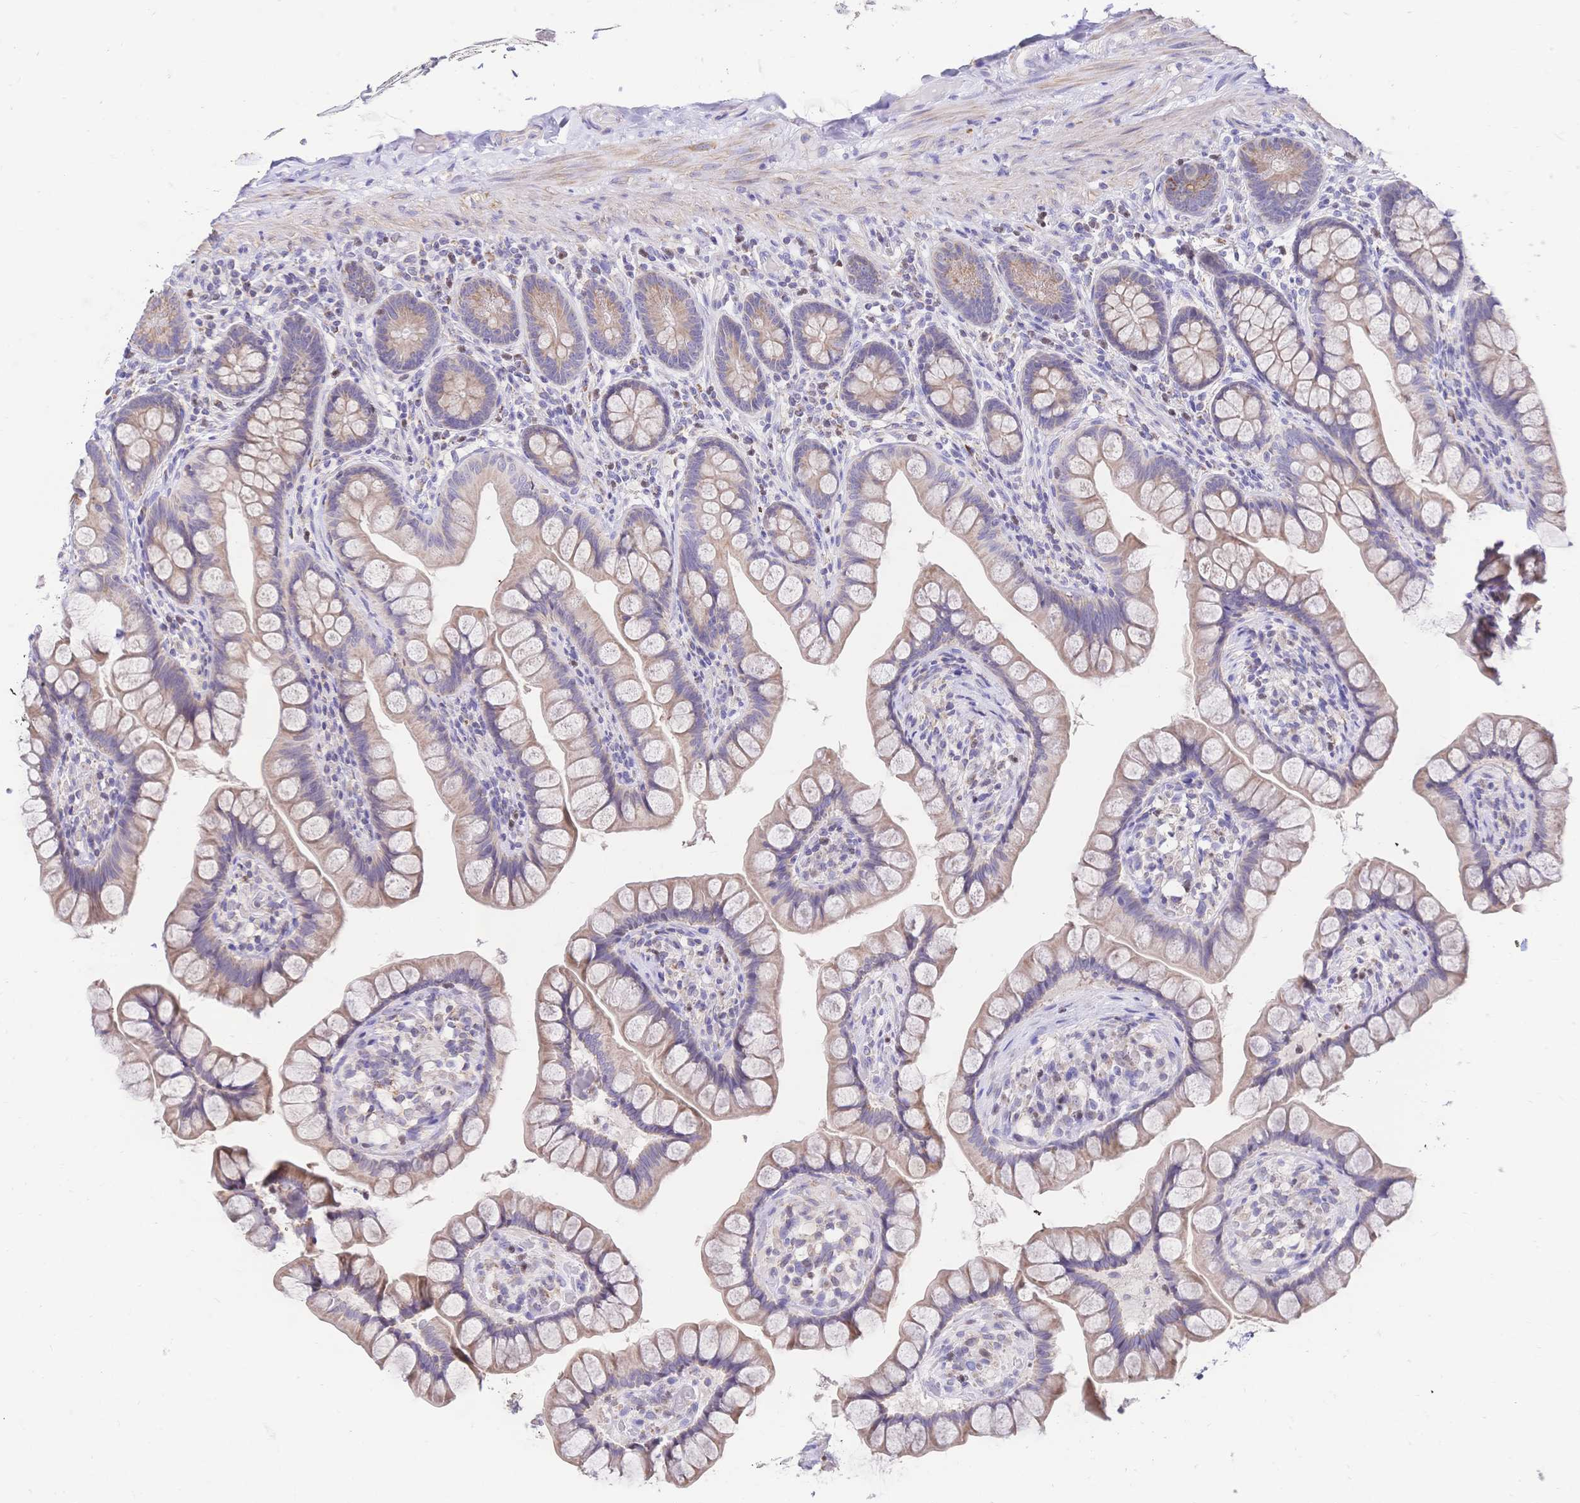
{"staining": {"intensity": "moderate", "quantity": ">75%", "location": "cytoplasmic/membranous"}, "tissue": "small intestine", "cell_type": "Glandular cells", "image_type": "normal", "snomed": [{"axis": "morphology", "description": "Normal tissue, NOS"}, {"axis": "topography", "description": "Small intestine"}], "caption": "Protein expression analysis of normal small intestine demonstrates moderate cytoplasmic/membranous positivity in about >75% of glandular cells. (Stains: DAB (3,3'-diaminobenzidine) in brown, nuclei in blue, Microscopy: brightfield microscopy at high magnification).", "gene": "CLEC18A", "patient": {"sex": "male", "age": 70}}